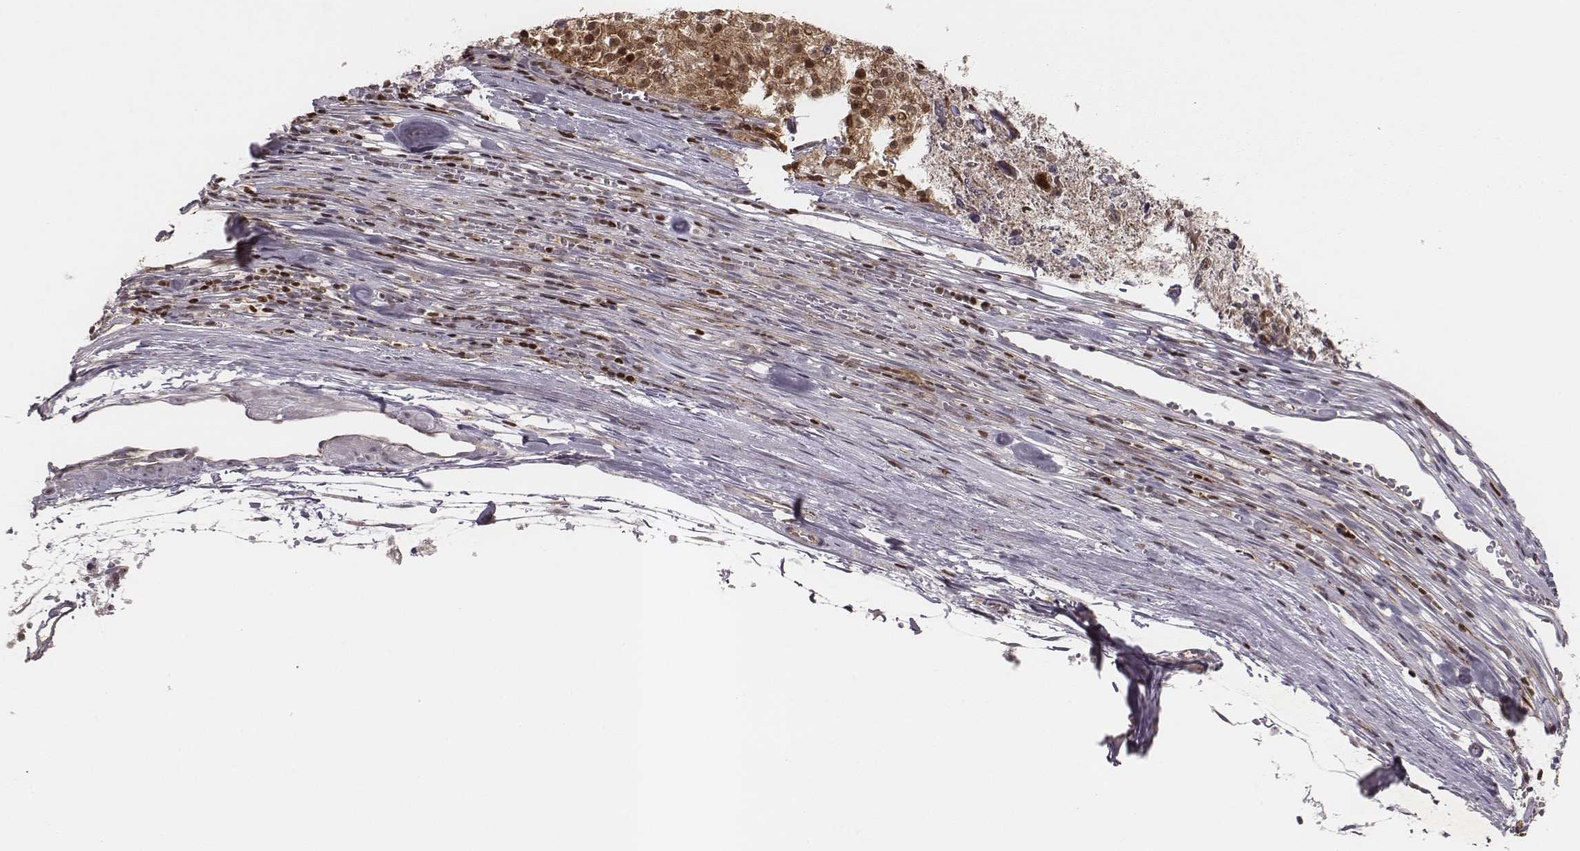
{"staining": {"intensity": "moderate", "quantity": ">75%", "location": "cytoplasmic/membranous,nuclear"}, "tissue": "melanoma", "cell_type": "Tumor cells", "image_type": "cancer", "snomed": [{"axis": "morphology", "description": "Malignant melanoma, Metastatic site"}, {"axis": "topography", "description": "Lymph node"}], "caption": "There is medium levels of moderate cytoplasmic/membranous and nuclear expression in tumor cells of melanoma, as demonstrated by immunohistochemical staining (brown color).", "gene": "WDR59", "patient": {"sex": "female", "age": 64}}